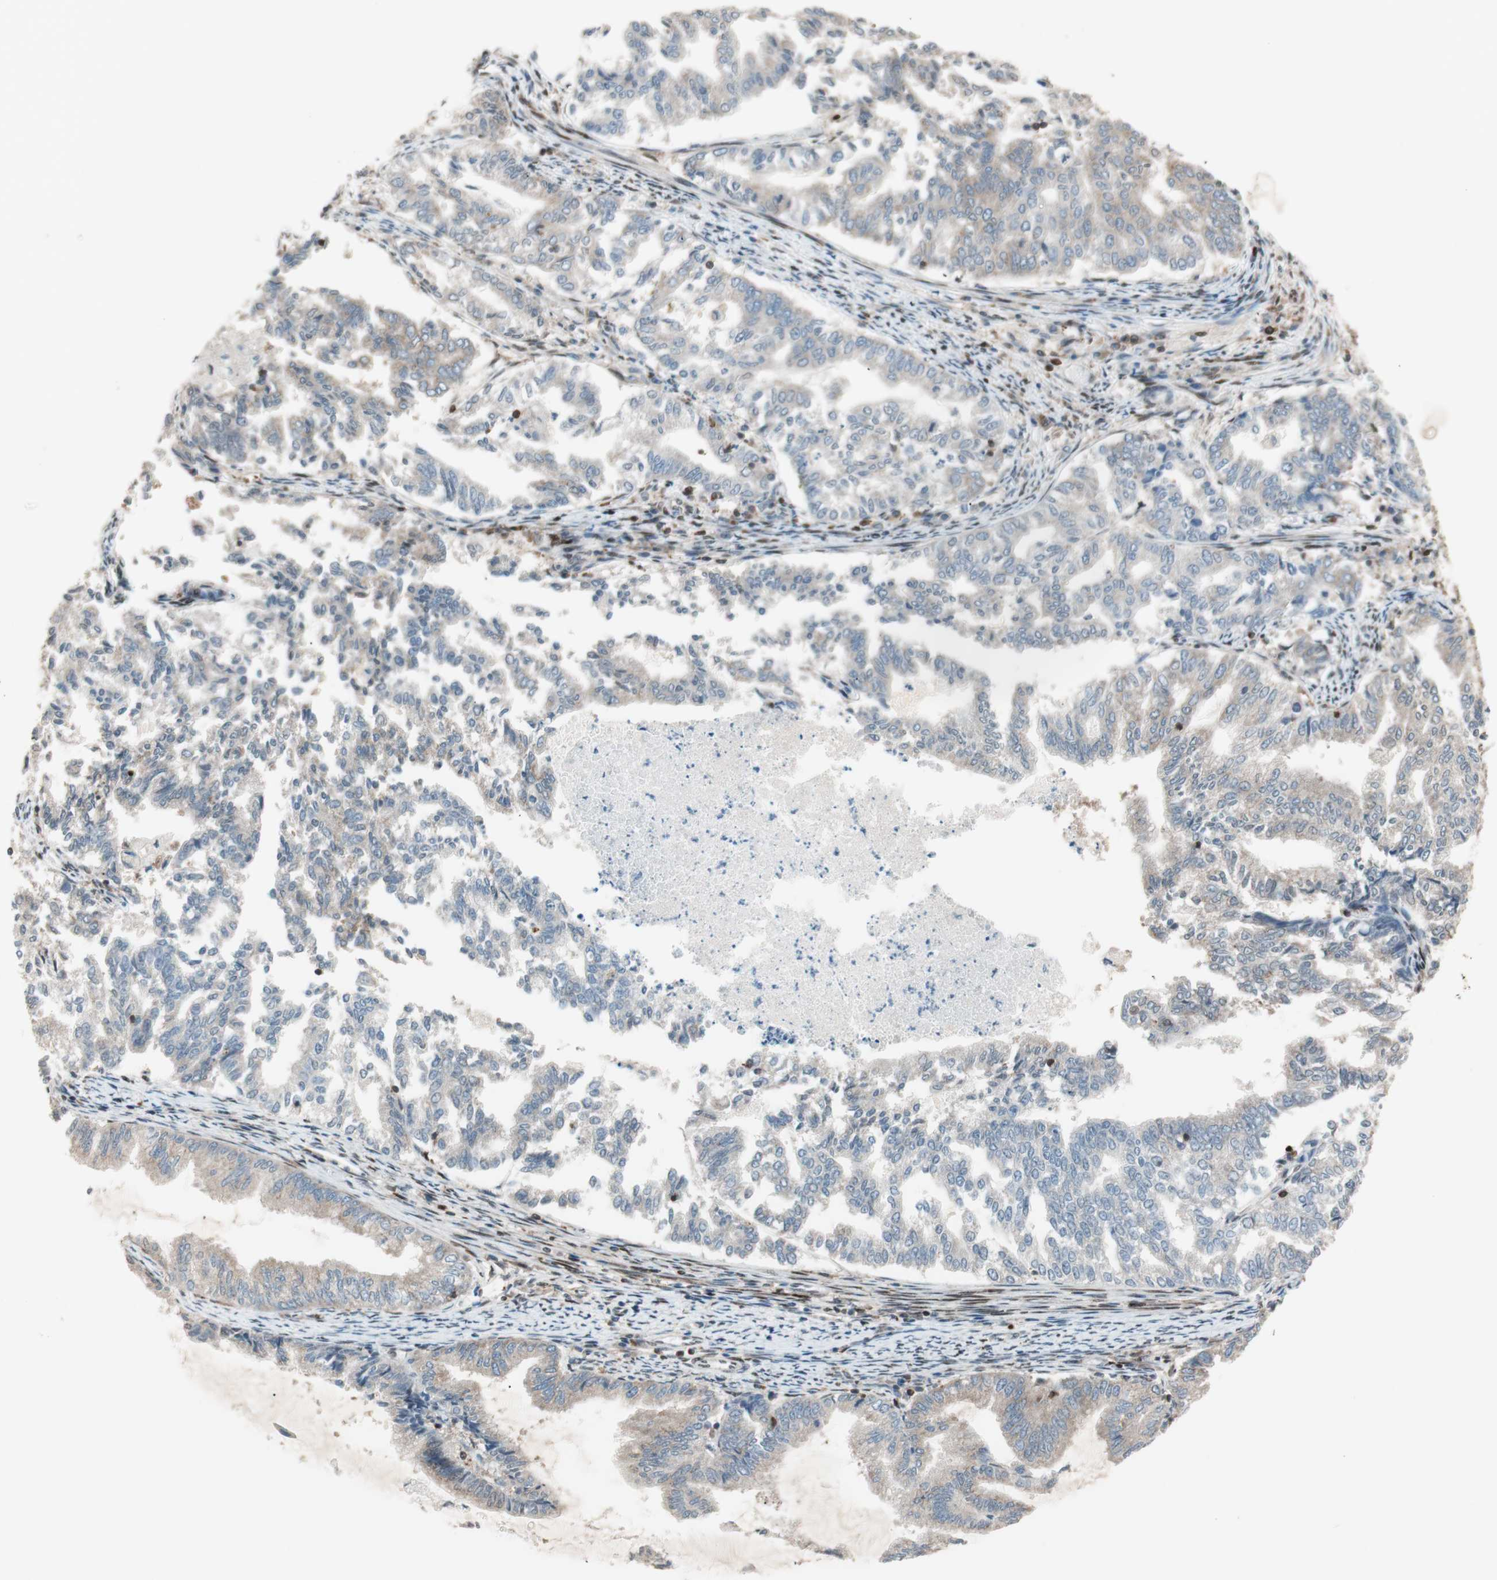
{"staining": {"intensity": "weak", "quantity": "25%-75%", "location": "cytoplasmic/membranous"}, "tissue": "endometrial cancer", "cell_type": "Tumor cells", "image_type": "cancer", "snomed": [{"axis": "morphology", "description": "Adenocarcinoma, NOS"}, {"axis": "topography", "description": "Endometrium"}], "caption": "Weak cytoplasmic/membranous expression for a protein is identified in approximately 25%-75% of tumor cells of endometrial cancer using immunohistochemistry.", "gene": "BIN1", "patient": {"sex": "female", "age": 79}}